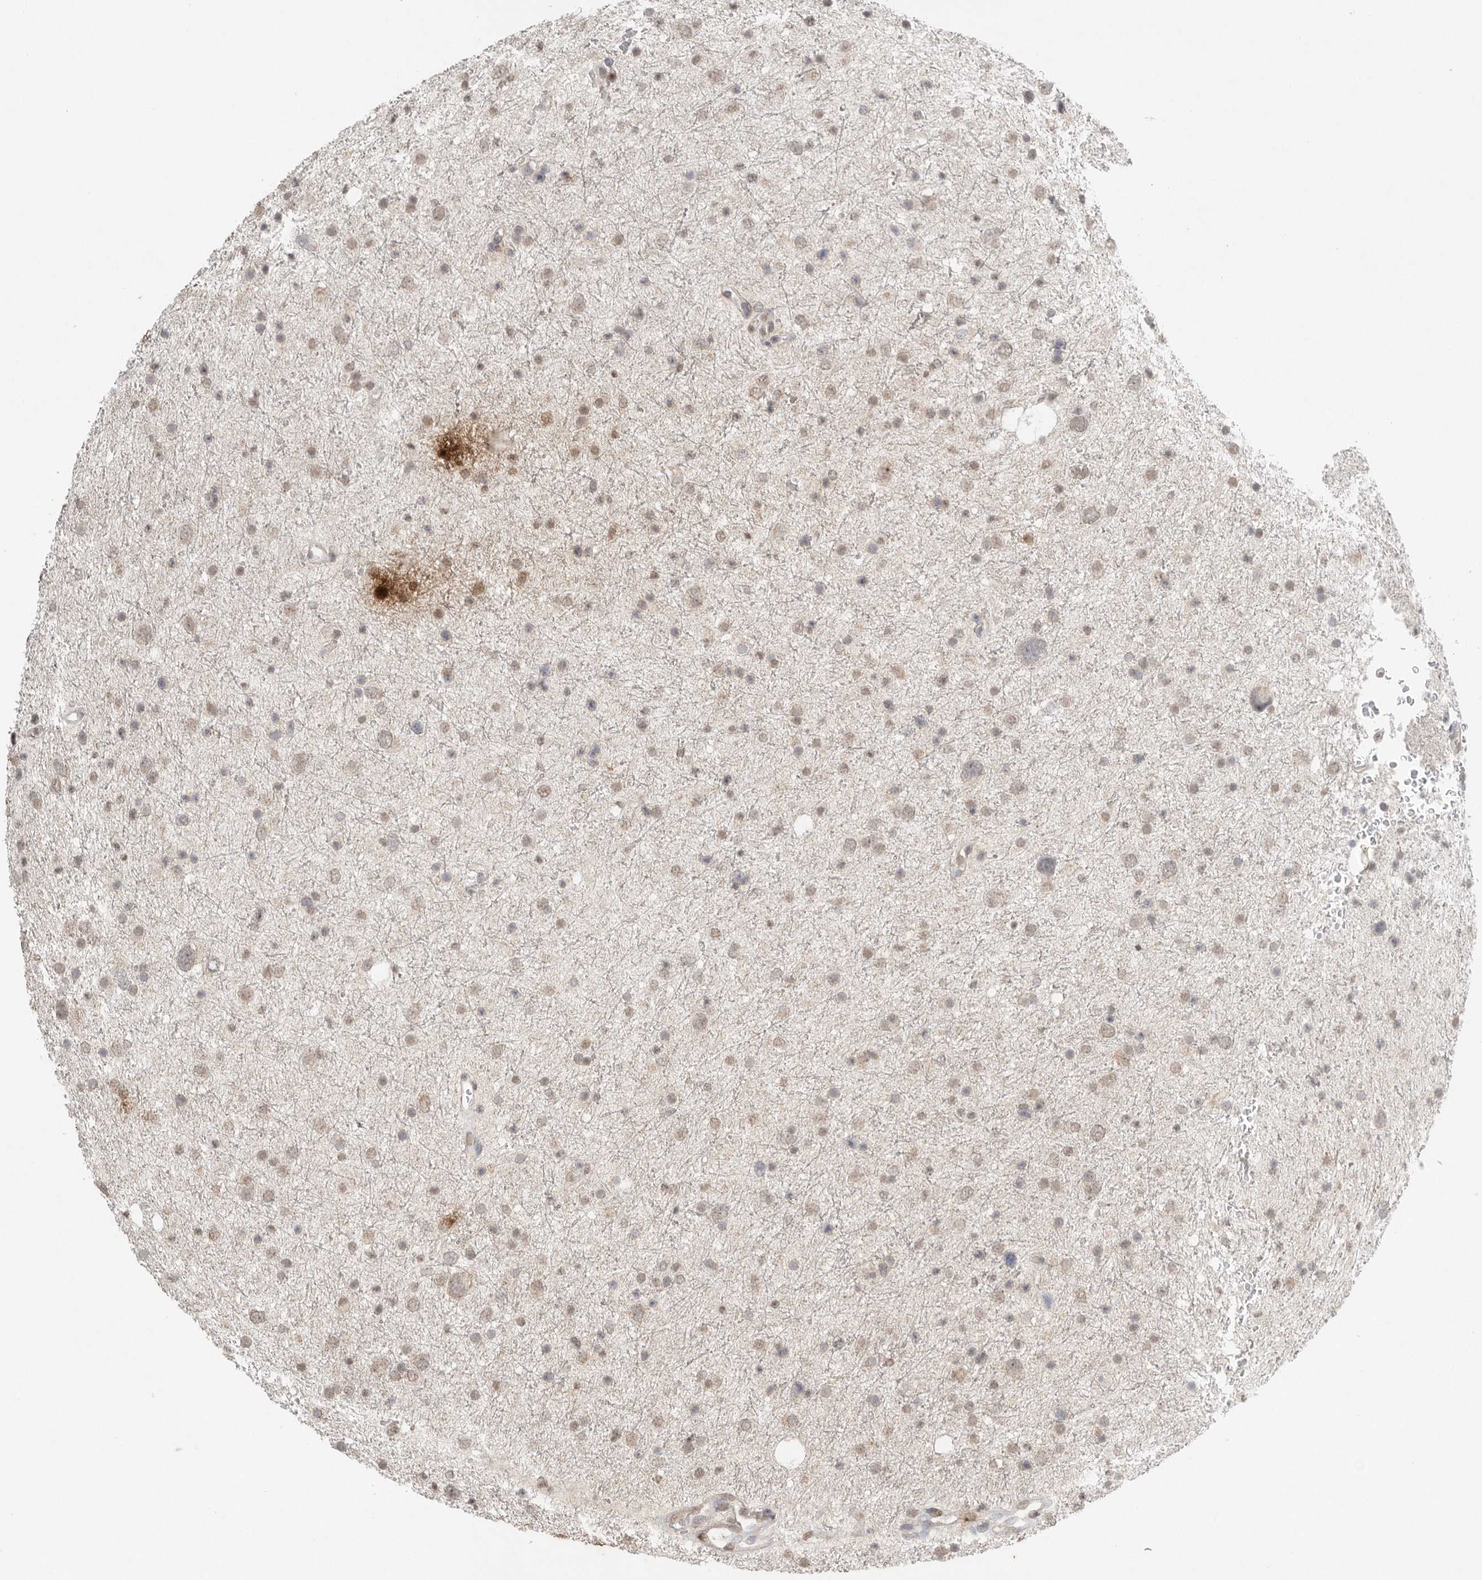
{"staining": {"intensity": "weak", "quantity": ">75%", "location": "nuclear"}, "tissue": "glioma", "cell_type": "Tumor cells", "image_type": "cancer", "snomed": [{"axis": "morphology", "description": "Glioma, malignant, Low grade"}, {"axis": "topography", "description": "Brain"}], "caption": "A brown stain shows weak nuclear staining of a protein in human glioma tumor cells.", "gene": "KLK5", "patient": {"sex": "female", "age": 37}}